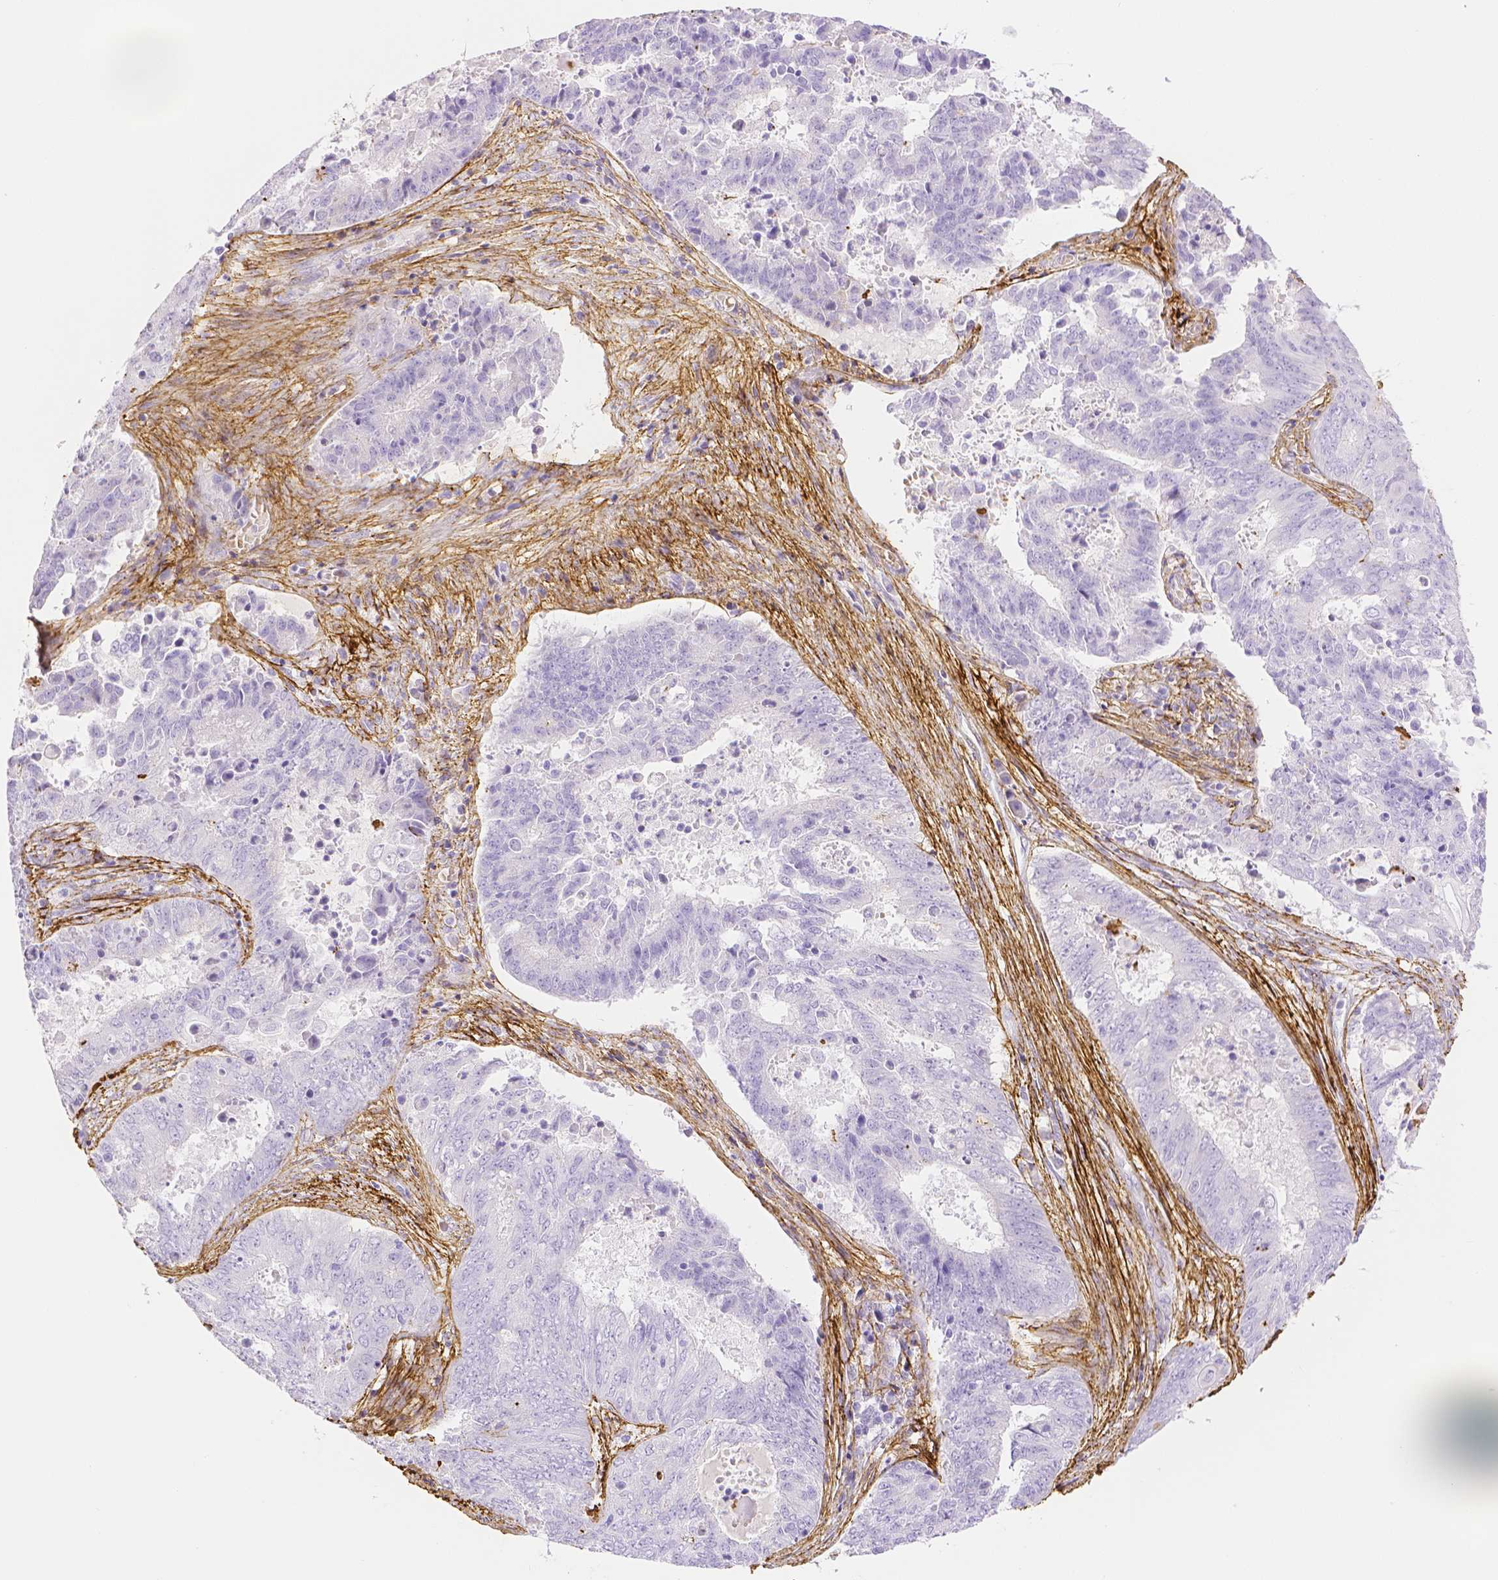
{"staining": {"intensity": "negative", "quantity": "none", "location": "none"}, "tissue": "endometrial cancer", "cell_type": "Tumor cells", "image_type": "cancer", "snomed": [{"axis": "morphology", "description": "Adenocarcinoma, NOS"}, {"axis": "topography", "description": "Endometrium"}], "caption": "Tumor cells show no significant protein expression in endometrial adenocarcinoma.", "gene": "FBN1", "patient": {"sex": "female", "age": 62}}